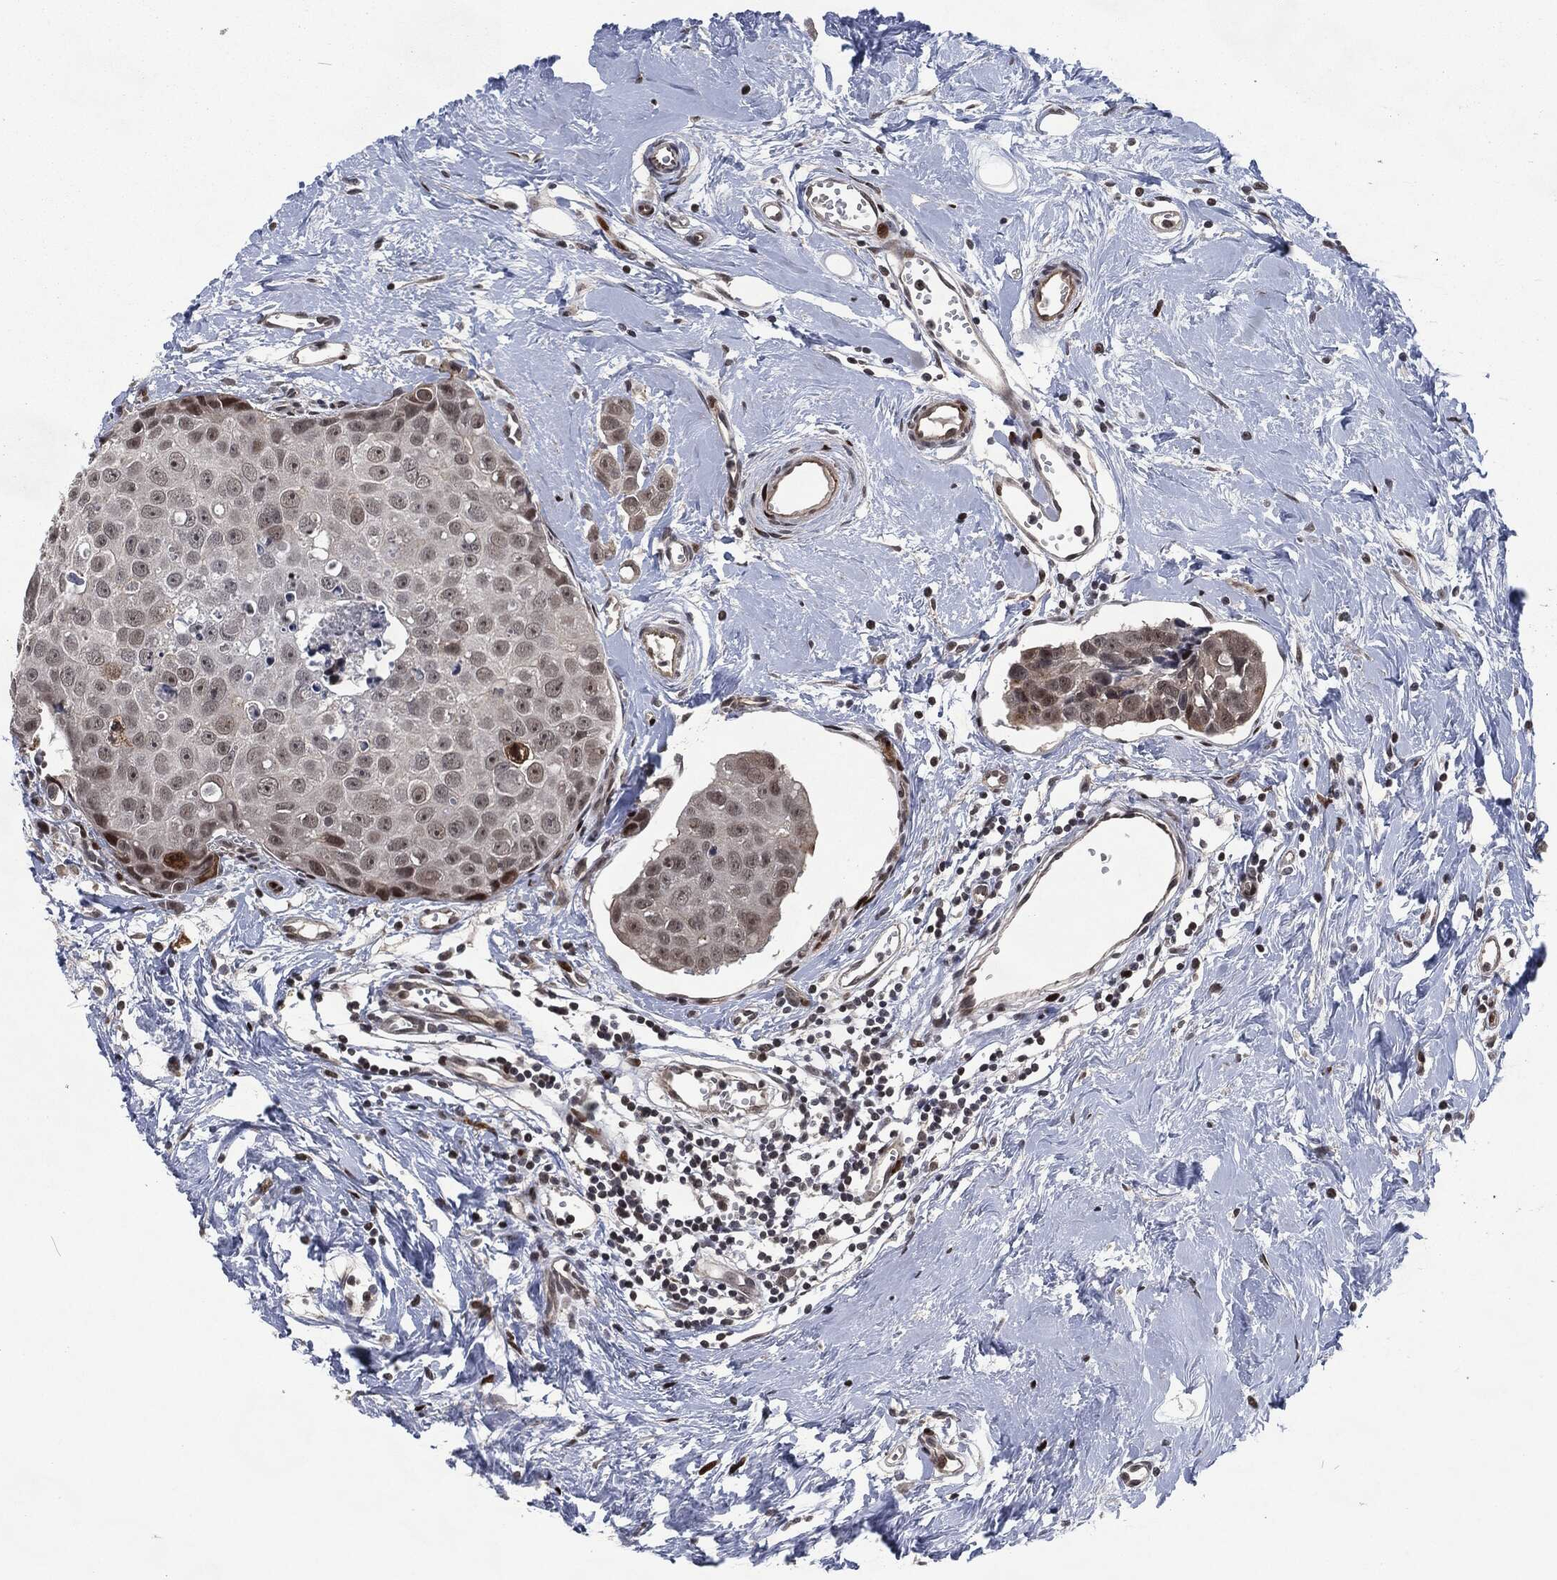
{"staining": {"intensity": "weak", "quantity": "25%-75%", "location": "cytoplasmic/membranous,nuclear"}, "tissue": "breast cancer", "cell_type": "Tumor cells", "image_type": "cancer", "snomed": [{"axis": "morphology", "description": "Duct carcinoma"}, {"axis": "topography", "description": "Breast"}], "caption": "Immunohistochemistry (IHC) photomicrograph of human breast intraductal carcinoma stained for a protein (brown), which reveals low levels of weak cytoplasmic/membranous and nuclear positivity in about 25%-75% of tumor cells.", "gene": "EGFR", "patient": {"sex": "female", "age": 35}}